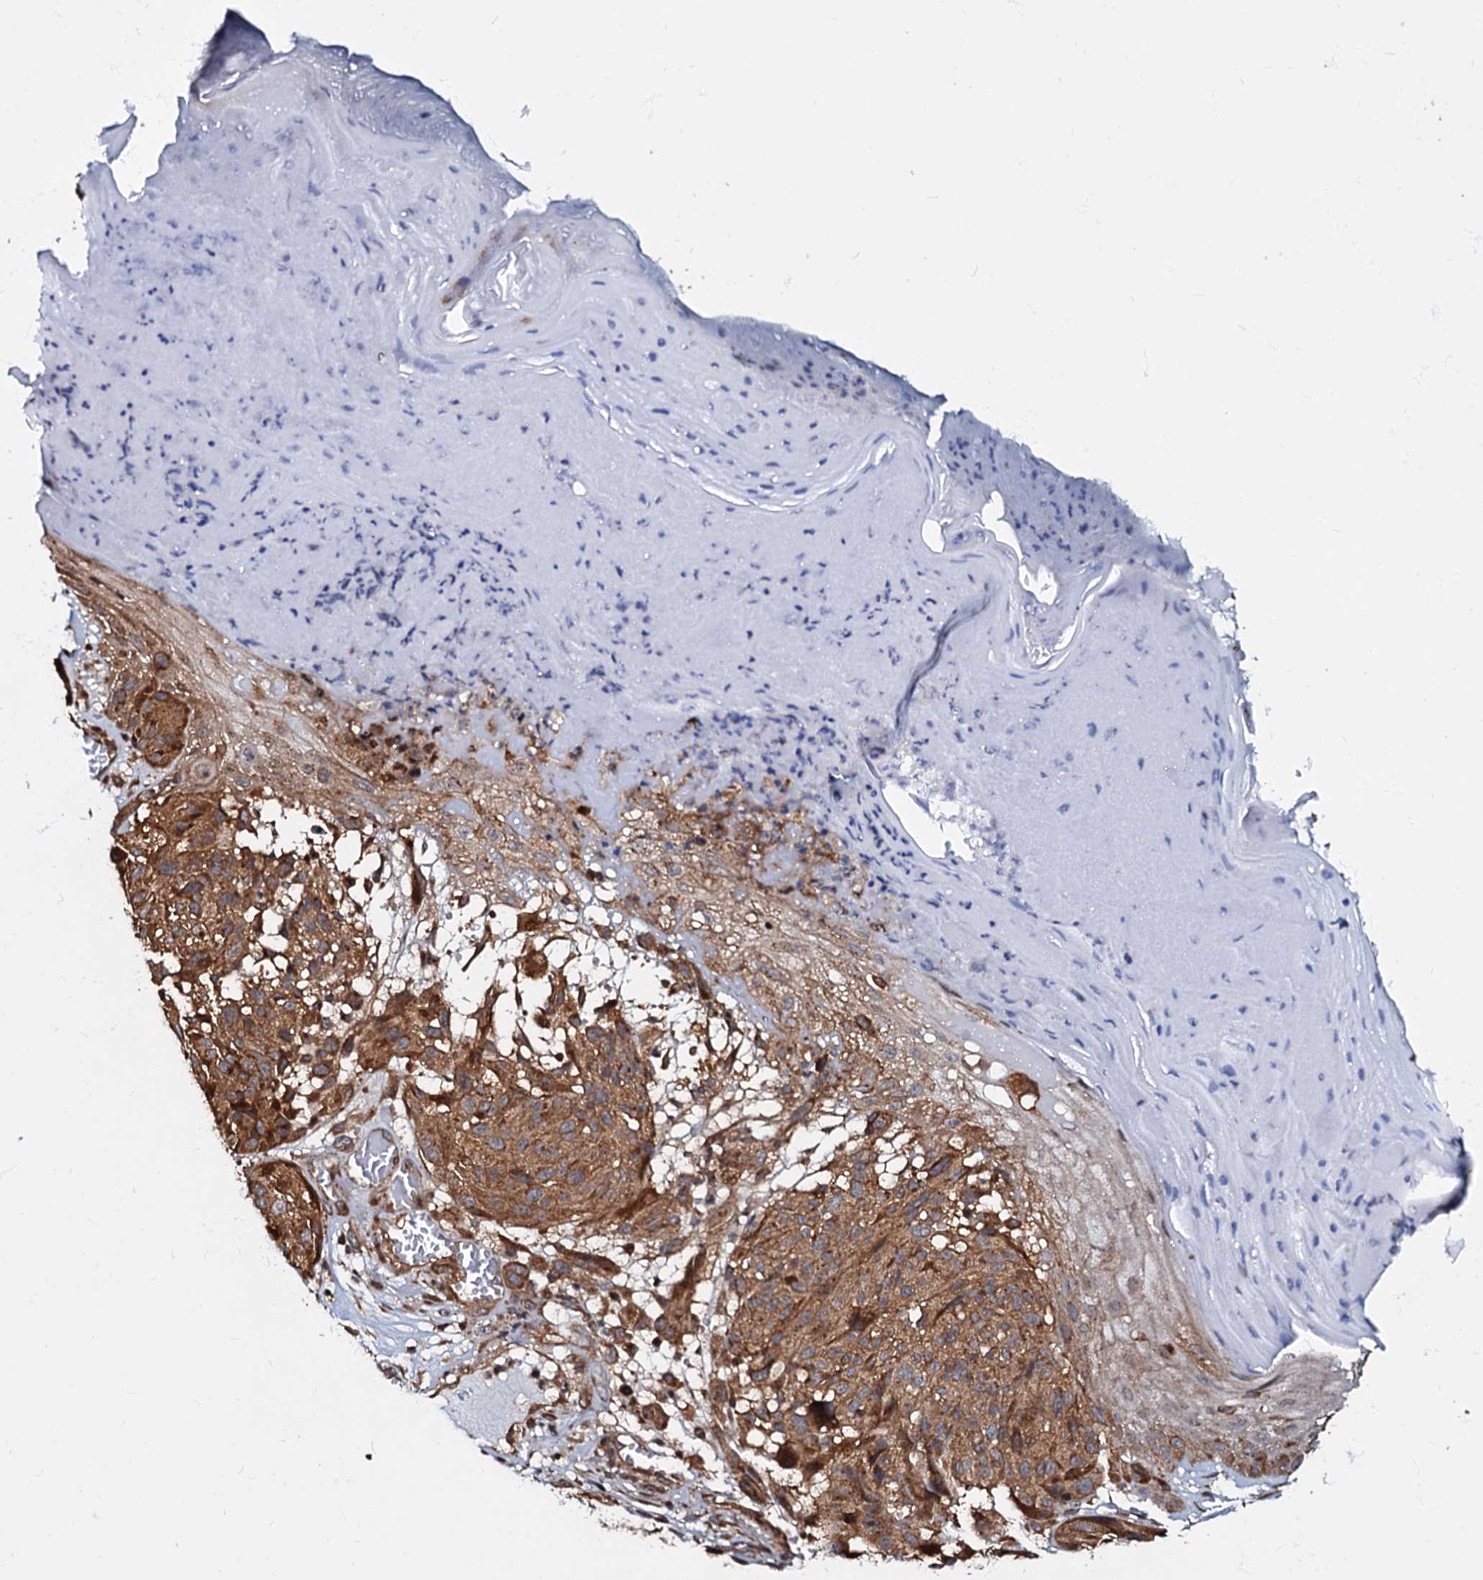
{"staining": {"intensity": "moderate", "quantity": ">75%", "location": "cytoplasmic/membranous"}, "tissue": "melanoma", "cell_type": "Tumor cells", "image_type": "cancer", "snomed": [{"axis": "morphology", "description": "Malignant melanoma, NOS"}, {"axis": "topography", "description": "Skin"}], "caption": "Immunohistochemical staining of human malignant melanoma demonstrates medium levels of moderate cytoplasmic/membranous protein expression in approximately >75% of tumor cells. Nuclei are stained in blue.", "gene": "OSBP", "patient": {"sex": "male", "age": 83}}